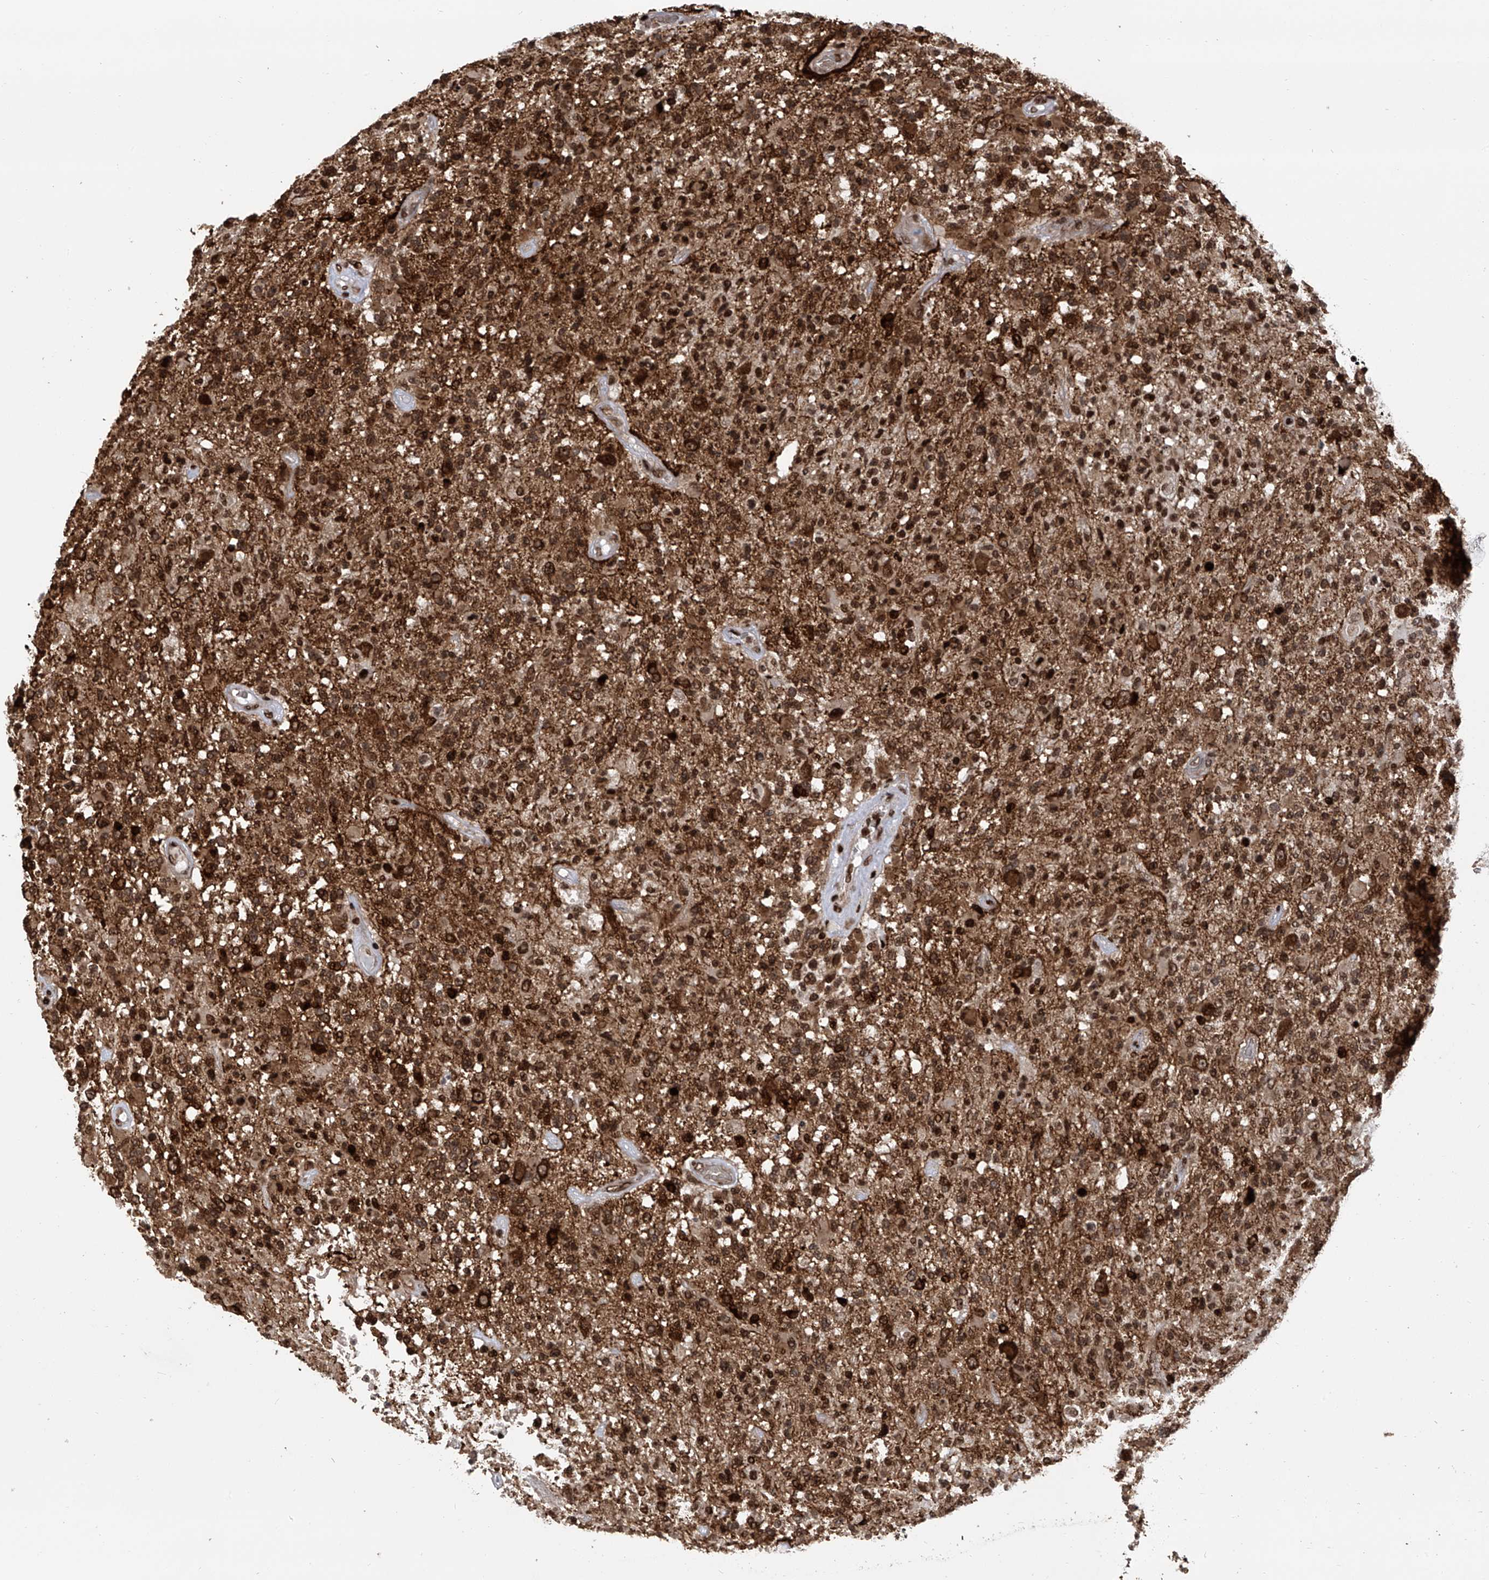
{"staining": {"intensity": "strong", "quantity": ">75%", "location": "cytoplasmic/membranous,nuclear"}, "tissue": "glioma", "cell_type": "Tumor cells", "image_type": "cancer", "snomed": [{"axis": "morphology", "description": "Glioma, malignant, High grade"}, {"axis": "morphology", "description": "Glioblastoma, NOS"}, {"axis": "topography", "description": "Brain"}], "caption": "Protein expression by IHC shows strong cytoplasmic/membranous and nuclear staining in approximately >75% of tumor cells in glioblastoma.", "gene": "PAK1IP1", "patient": {"sex": "male", "age": 60}}